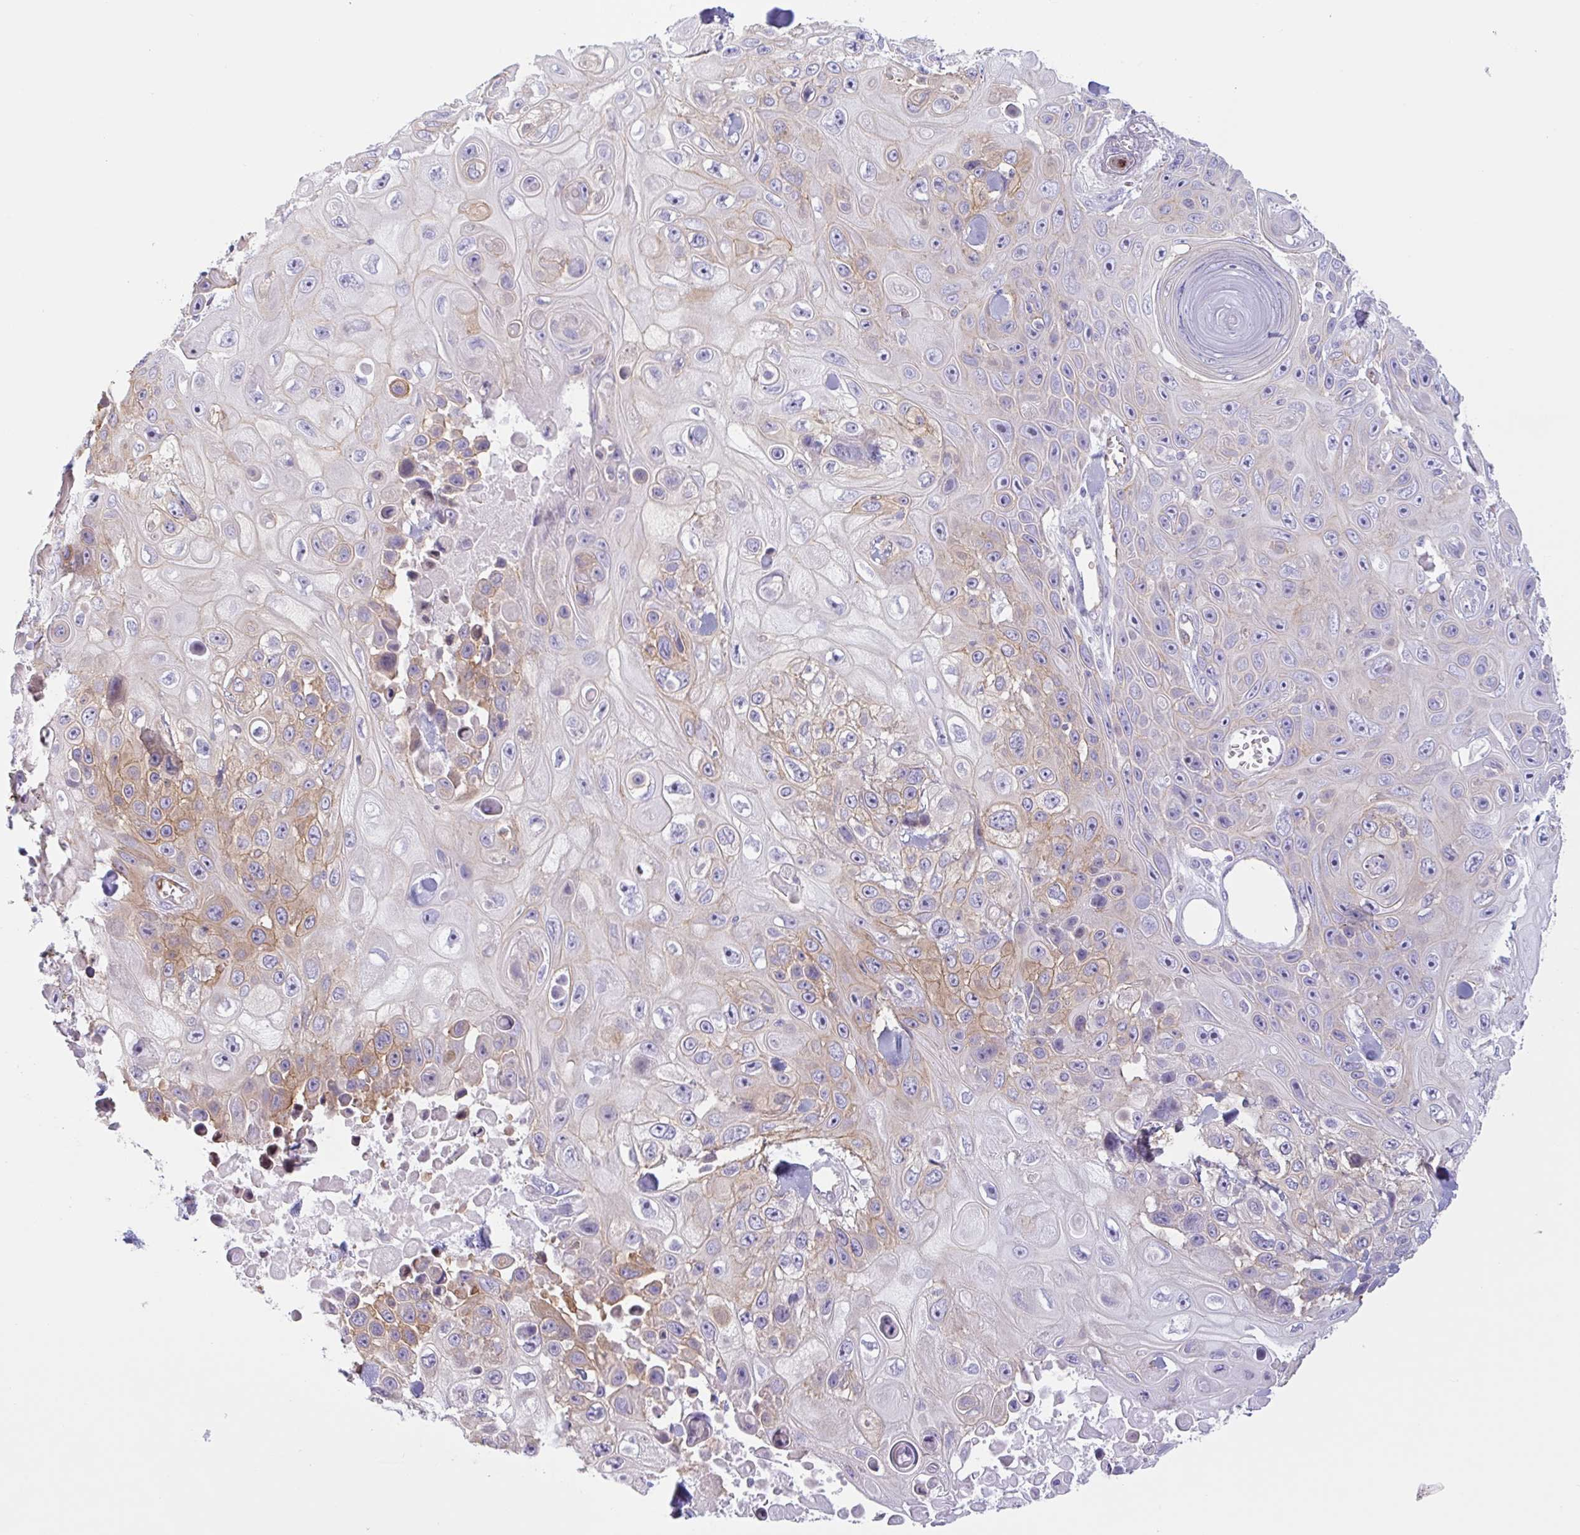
{"staining": {"intensity": "moderate", "quantity": "<25%", "location": "cytoplasmic/membranous"}, "tissue": "skin cancer", "cell_type": "Tumor cells", "image_type": "cancer", "snomed": [{"axis": "morphology", "description": "Squamous cell carcinoma, NOS"}, {"axis": "topography", "description": "Skin"}], "caption": "Immunohistochemistry (IHC) of human squamous cell carcinoma (skin) displays low levels of moderate cytoplasmic/membranous expression in approximately <25% of tumor cells. The staining was performed using DAB to visualize the protein expression in brown, while the nuclei were stained in blue with hematoxylin (Magnification: 20x).", "gene": "MYH10", "patient": {"sex": "male", "age": 82}}